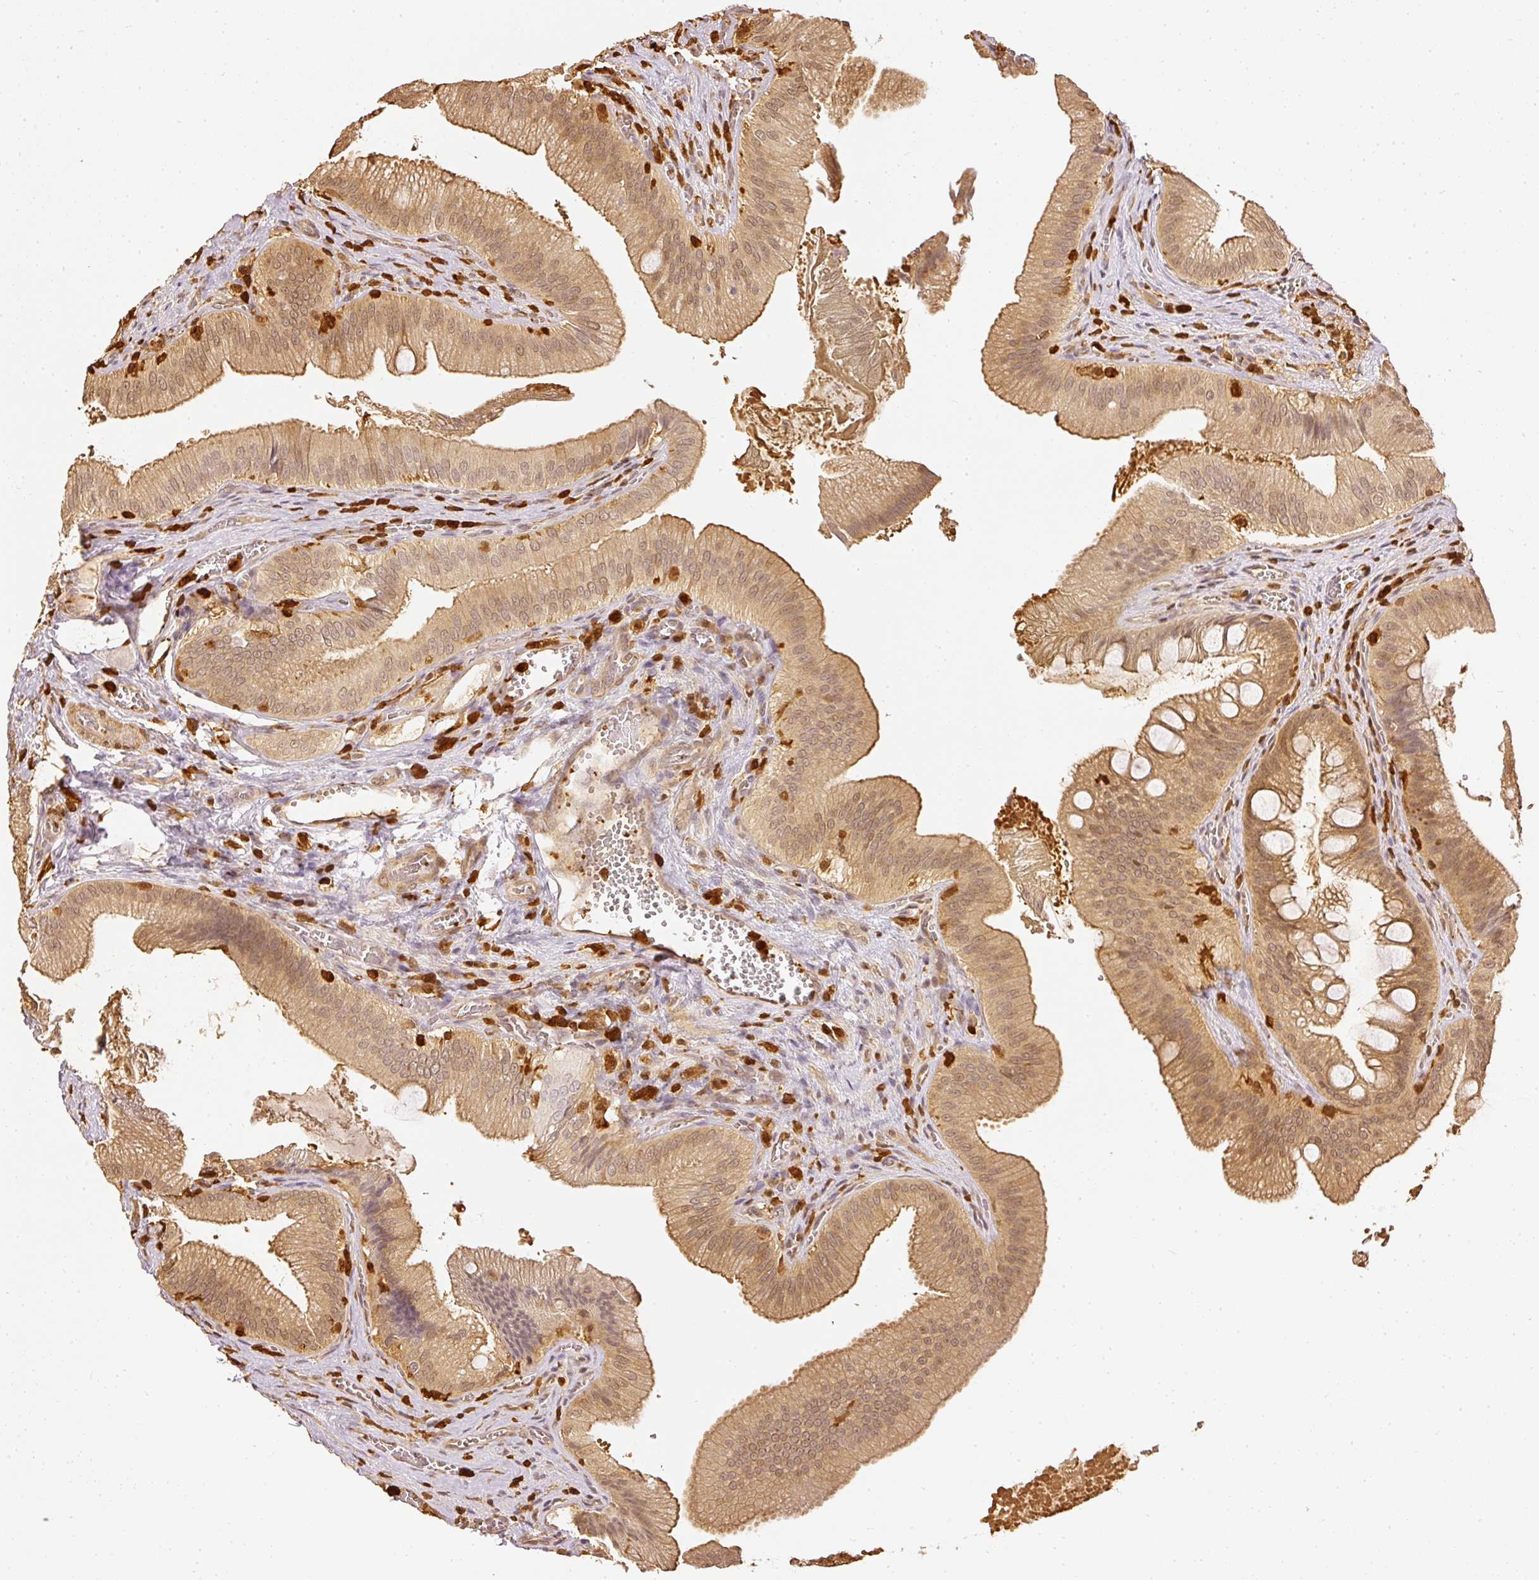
{"staining": {"intensity": "moderate", "quantity": ">75%", "location": "cytoplasmic/membranous,nuclear"}, "tissue": "gallbladder", "cell_type": "Glandular cells", "image_type": "normal", "snomed": [{"axis": "morphology", "description": "Normal tissue, NOS"}, {"axis": "topography", "description": "Gallbladder"}], "caption": "Moderate cytoplasmic/membranous,nuclear protein positivity is appreciated in about >75% of glandular cells in gallbladder. Ihc stains the protein of interest in brown and the nuclei are stained blue.", "gene": "PFN1", "patient": {"sex": "male", "age": 17}}